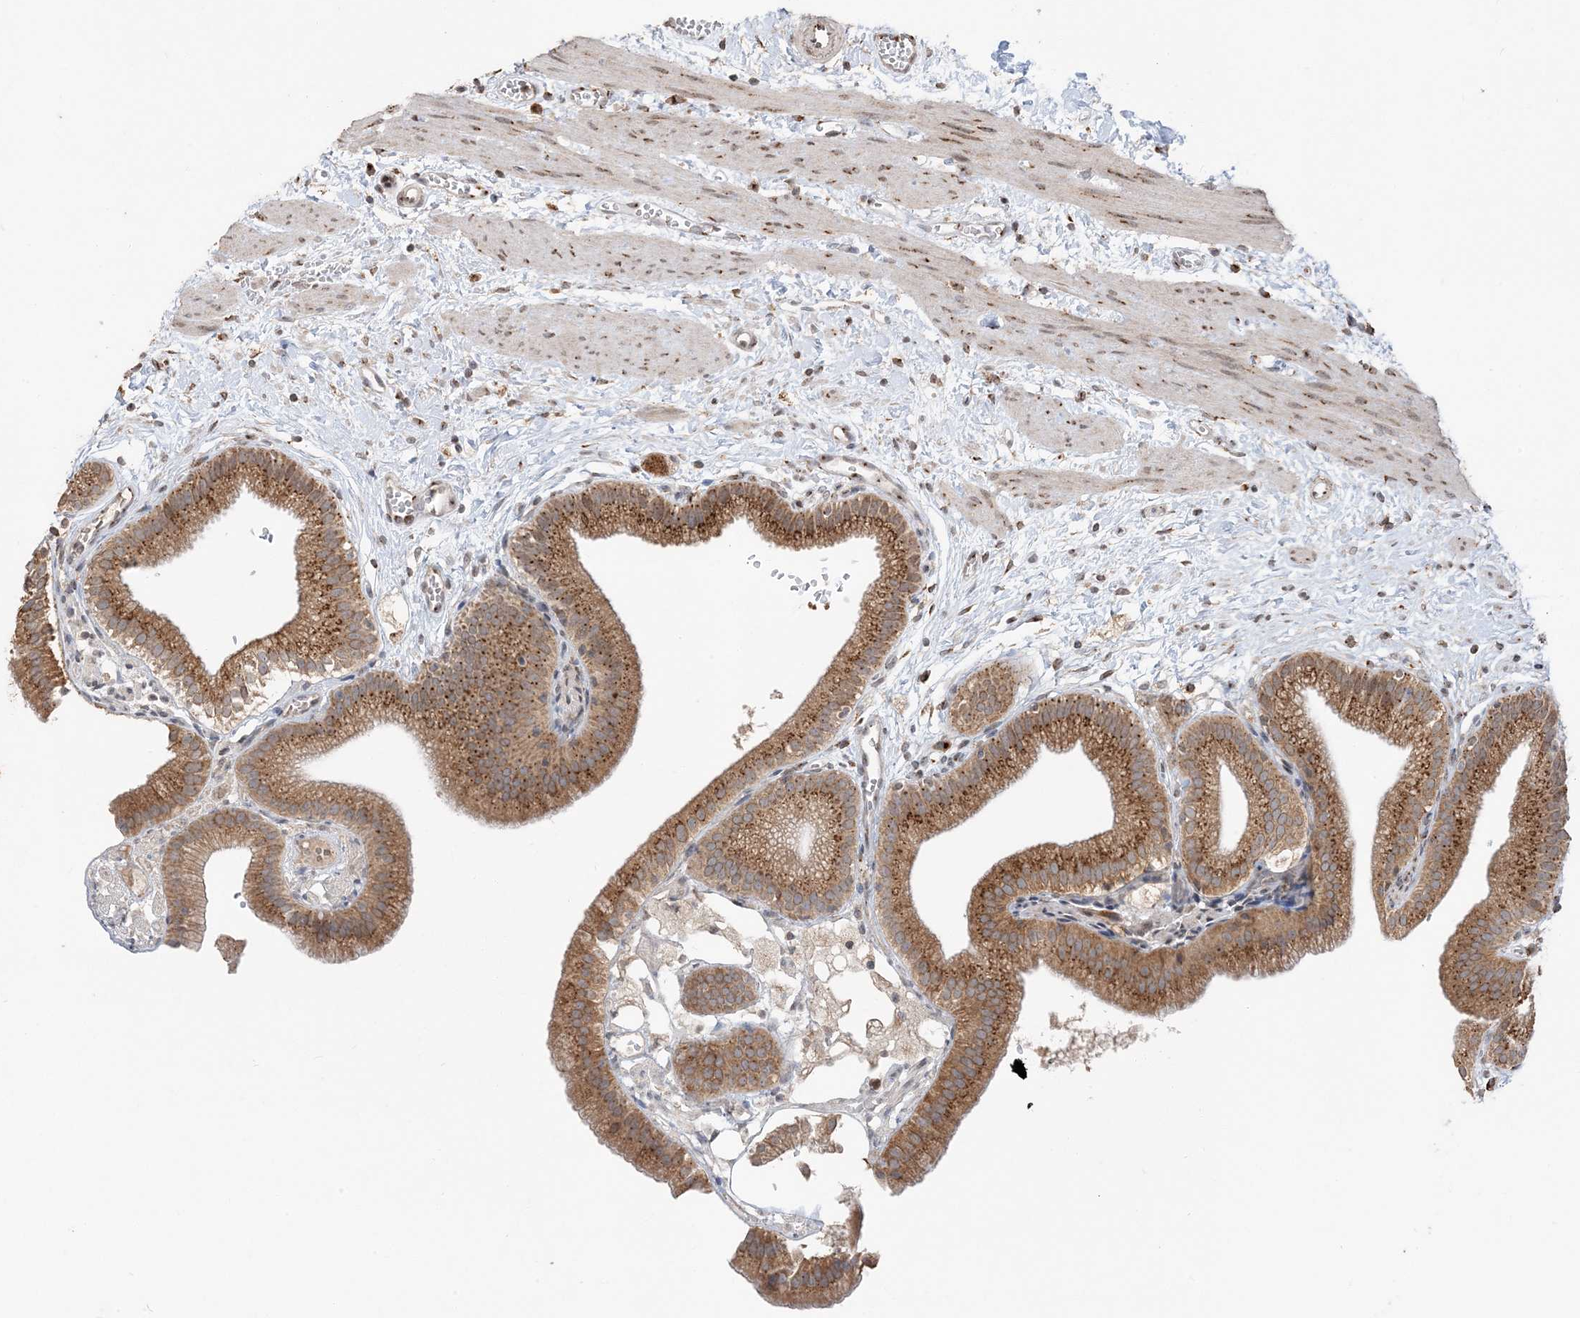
{"staining": {"intensity": "strong", "quantity": ">75%", "location": "cytoplasmic/membranous"}, "tissue": "gallbladder", "cell_type": "Glandular cells", "image_type": "normal", "snomed": [{"axis": "morphology", "description": "Normal tissue, NOS"}, {"axis": "topography", "description": "Gallbladder"}], "caption": "Human gallbladder stained with a brown dye demonstrates strong cytoplasmic/membranous positive staining in about >75% of glandular cells.", "gene": "RER1", "patient": {"sex": "male", "age": 55}}